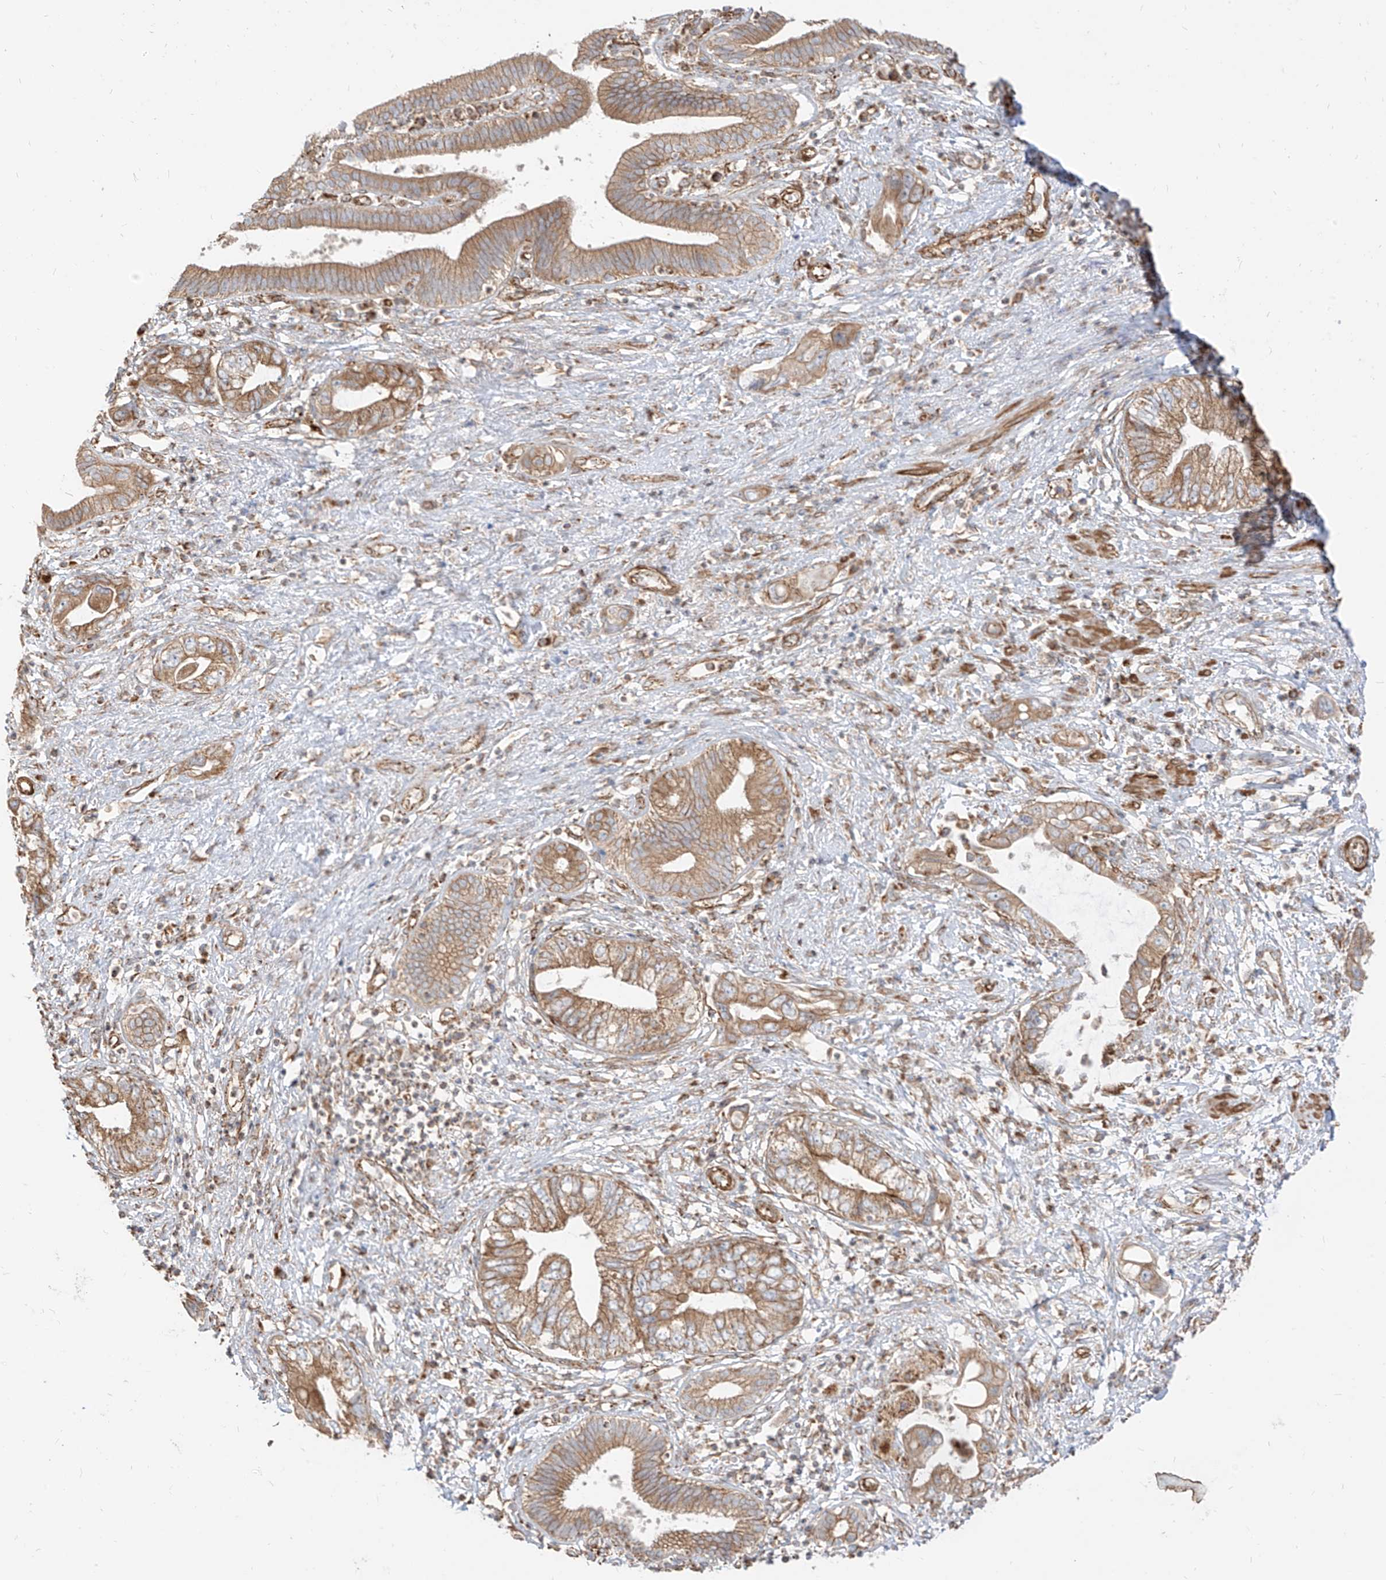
{"staining": {"intensity": "moderate", "quantity": ">75%", "location": "cytoplasmic/membranous"}, "tissue": "pancreatic cancer", "cell_type": "Tumor cells", "image_type": "cancer", "snomed": [{"axis": "morphology", "description": "Adenocarcinoma, NOS"}, {"axis": "topography", "description": "Pancreas"}], "caption": "Pancreatic cancer stained for a protein shows moderate cytoplasmic/membranous positivity in tumor cells.", "gene": "PLCL1", "patient": {"sex": "female", "age": 73}}